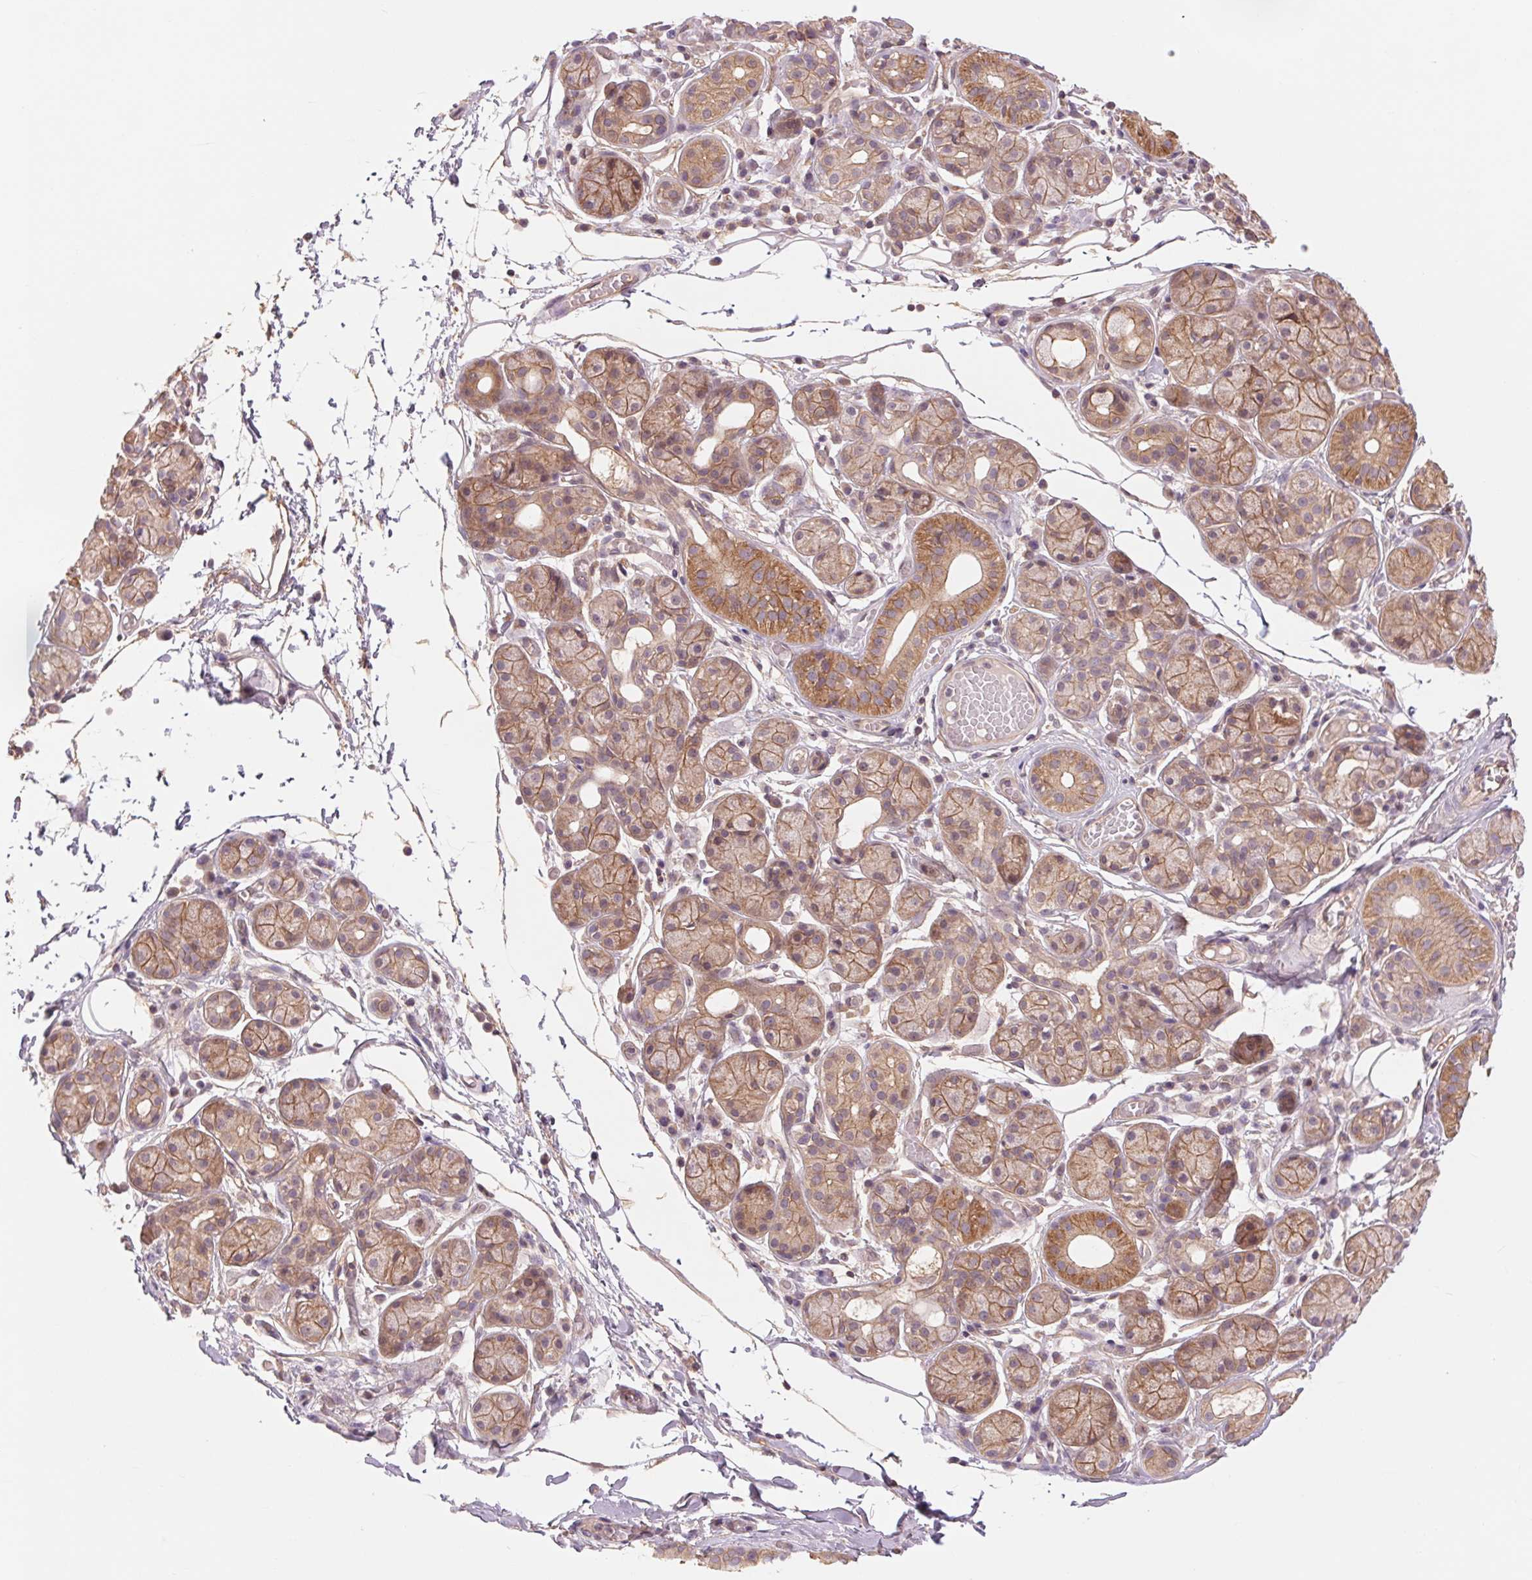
{"staining": {"intensity": "moderate", "quantity": ">75%", "location": "cytoplasmic/membranous"}, "tissue": "salivary gland", "cell_type": "Glandular cells", "image_type": "normal", "snomed": [{"axis": "morphology", "description": "Normal tissue, NOS"}, {"axis": "topography", "description": "Salivary gland"}, {"axis": "topography", "description": "Peripheral nerve tissue"}], "caption": "Immunohistochemistry (IHC) of benign salivary gland shows medium levels of moderate cytoplasmic/membranous staining in approximately >75% of glandular cells. The staining was performed using DAB (3,3'-diaminobenzidine), with brown indicating positive protein expression. Nuclei are stained blue with hematoxylin.", "gene": "SH3RF2", "patient": {"sex": "male", "age": 71}}